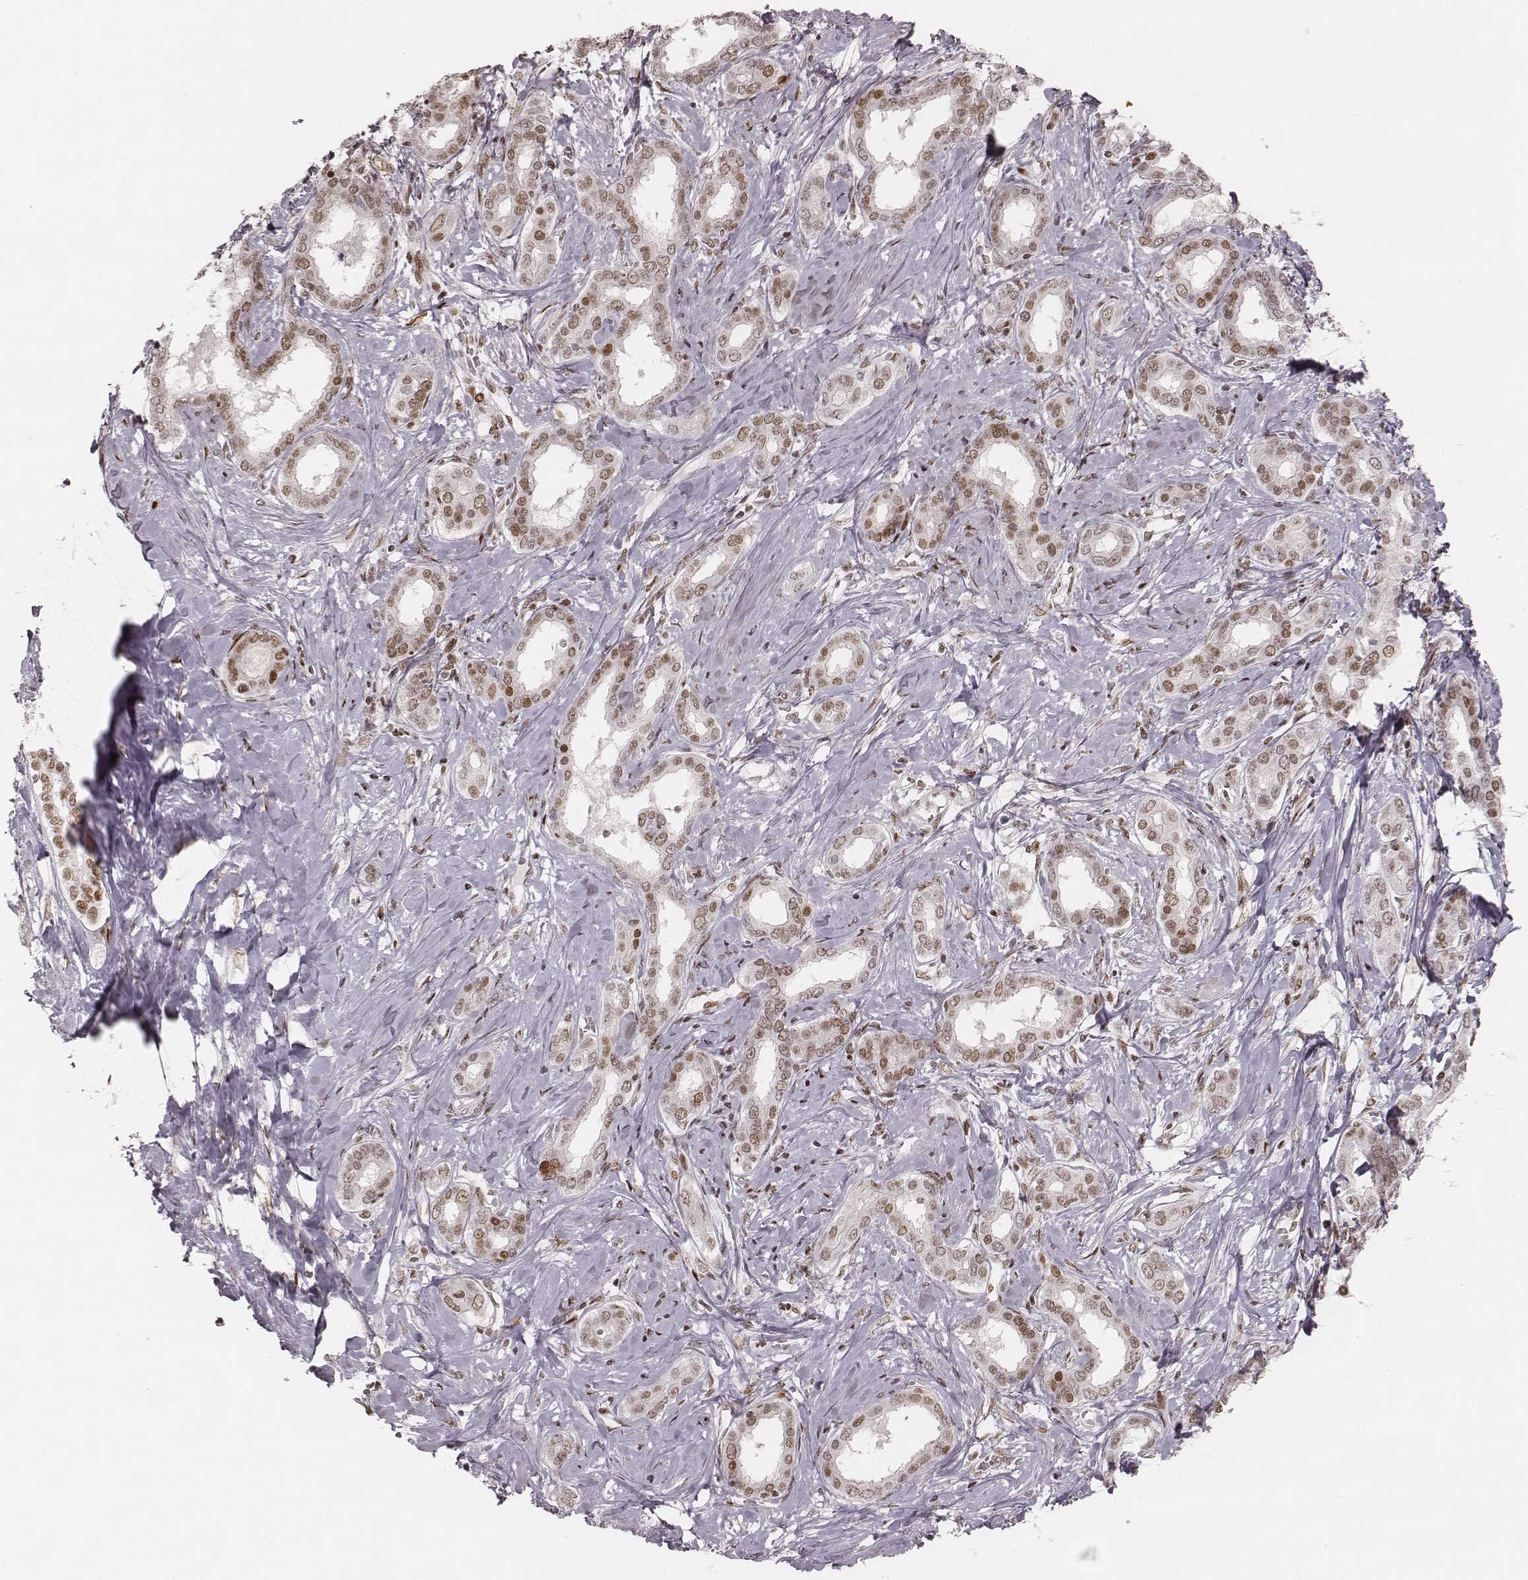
{"staining": {"intensity": "moderate", "quantity": ">75%", "location": "nuclear"}, "tissue": "liver cancer", "cell_type": "Tumor cells", "image_type": "cancer", "snomed": [{"axis": "morphology", "description": "Cholangiocarcinoma"}, {"axis": "topography", "description": "Liver"}], "caption": "Protein staining of liver cholangiocarcinoma tissue displays moderate nuclear expression in approximately >75% of tumor cells.", "gene": "HNRNPC", "patient": {"sex": "female", "age": 47}}